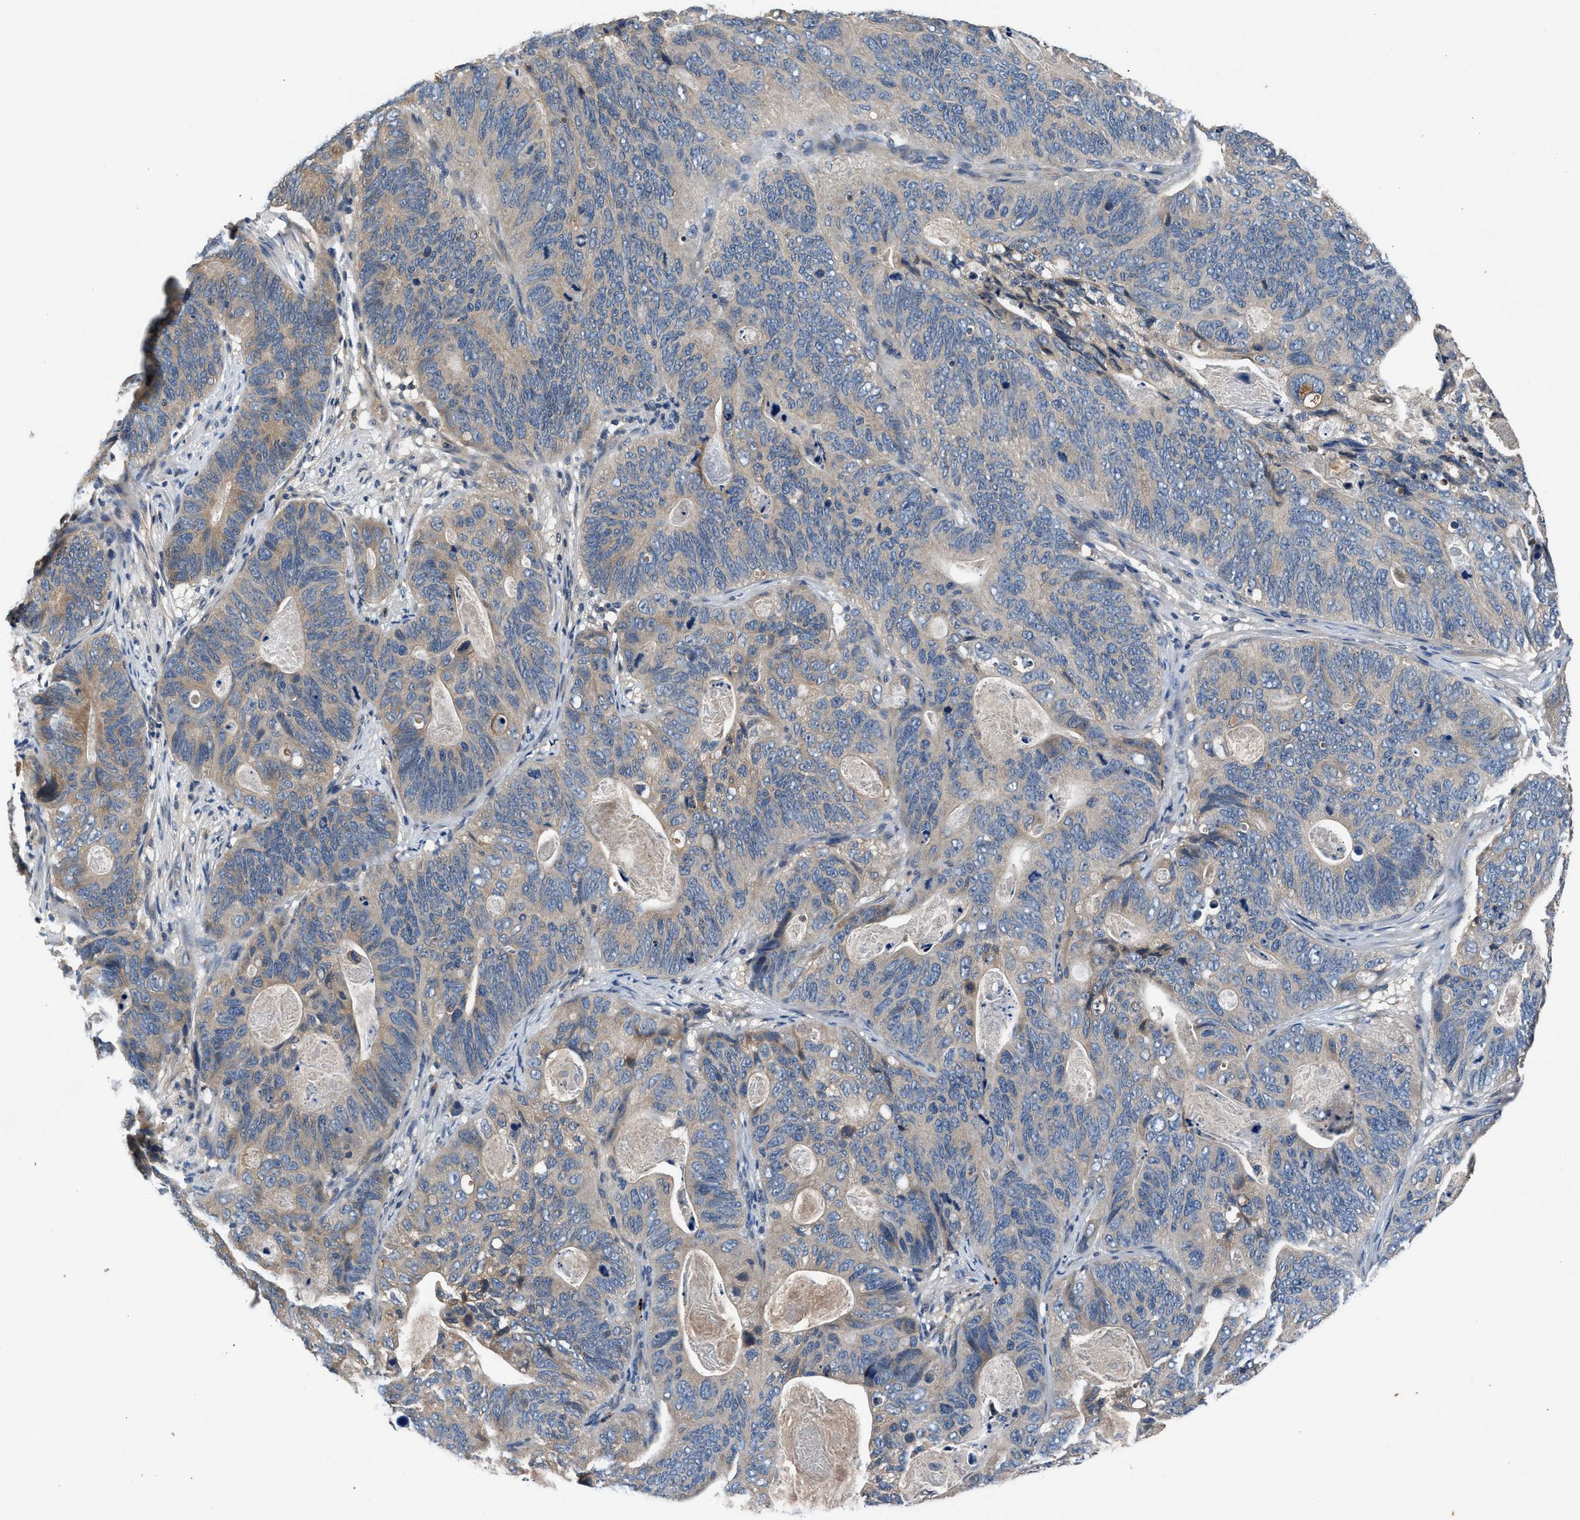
{"staining": {"intensity": "negative", "quantity": "none", "location": "none"}, "tissue": "stomach cancer", "cell_type": "Tumor cells", "image_type": "cancer", "snomed": [{"axis": "morphology", "description": "Normal tissue, NOS"}, {"axis": "morphology", "description": "Adenocarcinoma, NOS"}, {"axis": "topography", "description": "Stomach"}], "caption": "Human adenocarcinoma (stomach) stained for a protein using IHC demonstrates no expression in tumor cells.", "gene": "PRXL2C", "patient": {"sex": "female", "age": 89}}